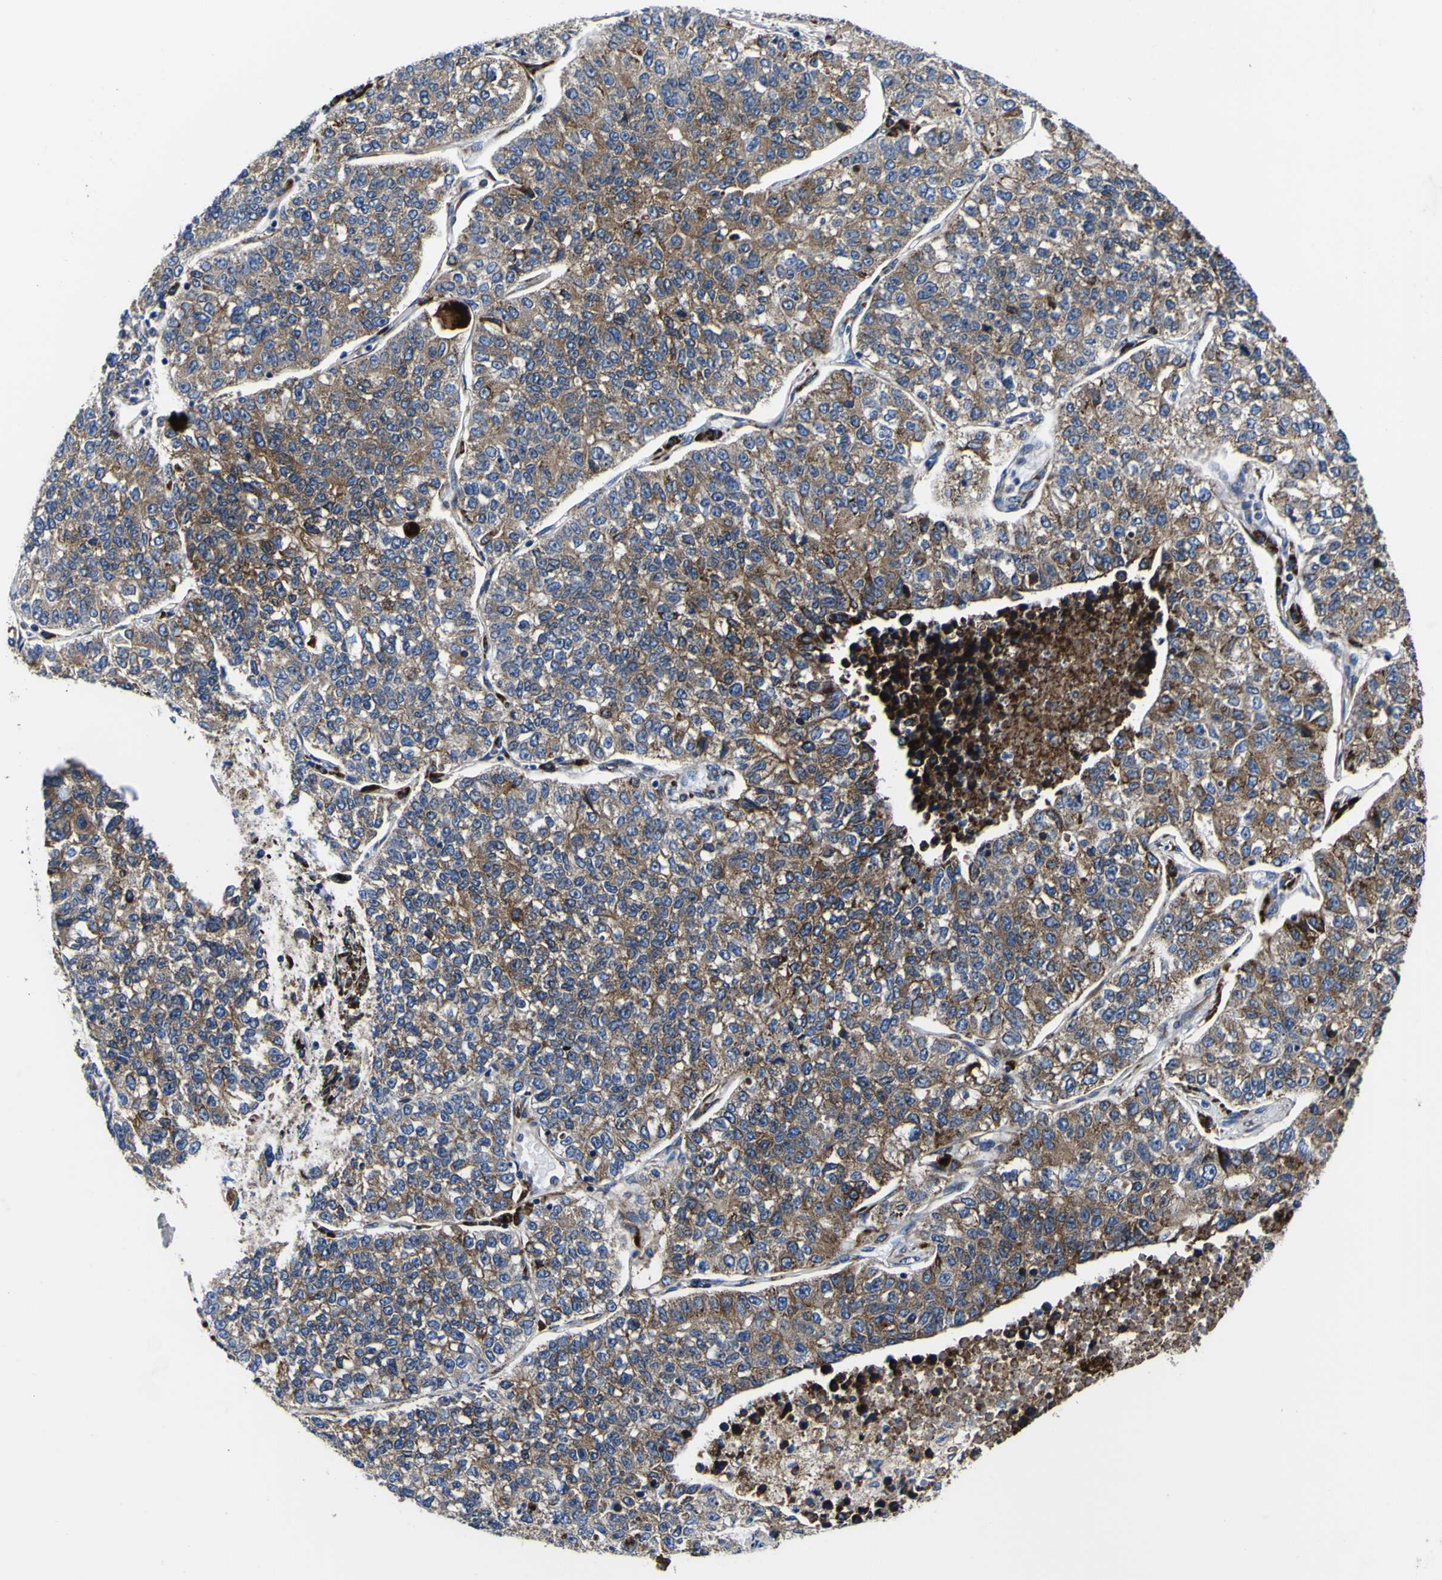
{"staining": {"intensity": "moderate", "quantity": ">75%", "location": "cytoplasmic/membranous"}, "tissue": "lung cancer", "cell_type": "Tumor cells", "image_type": "cancer", "snomed": [{"axis": "morphology", "description": "Adenocarcinoma, NOS"}, {"axis": "topography", "description": "Lung"}], "caption": "IHC of human lung cancer (adenocarcinoma) reveals medium levels of moderate cytoplasmic/membranous staining in approximately >75% of tumor cells.", "gene": "SCD", "patient": {"sex": "male", "age": 49}}